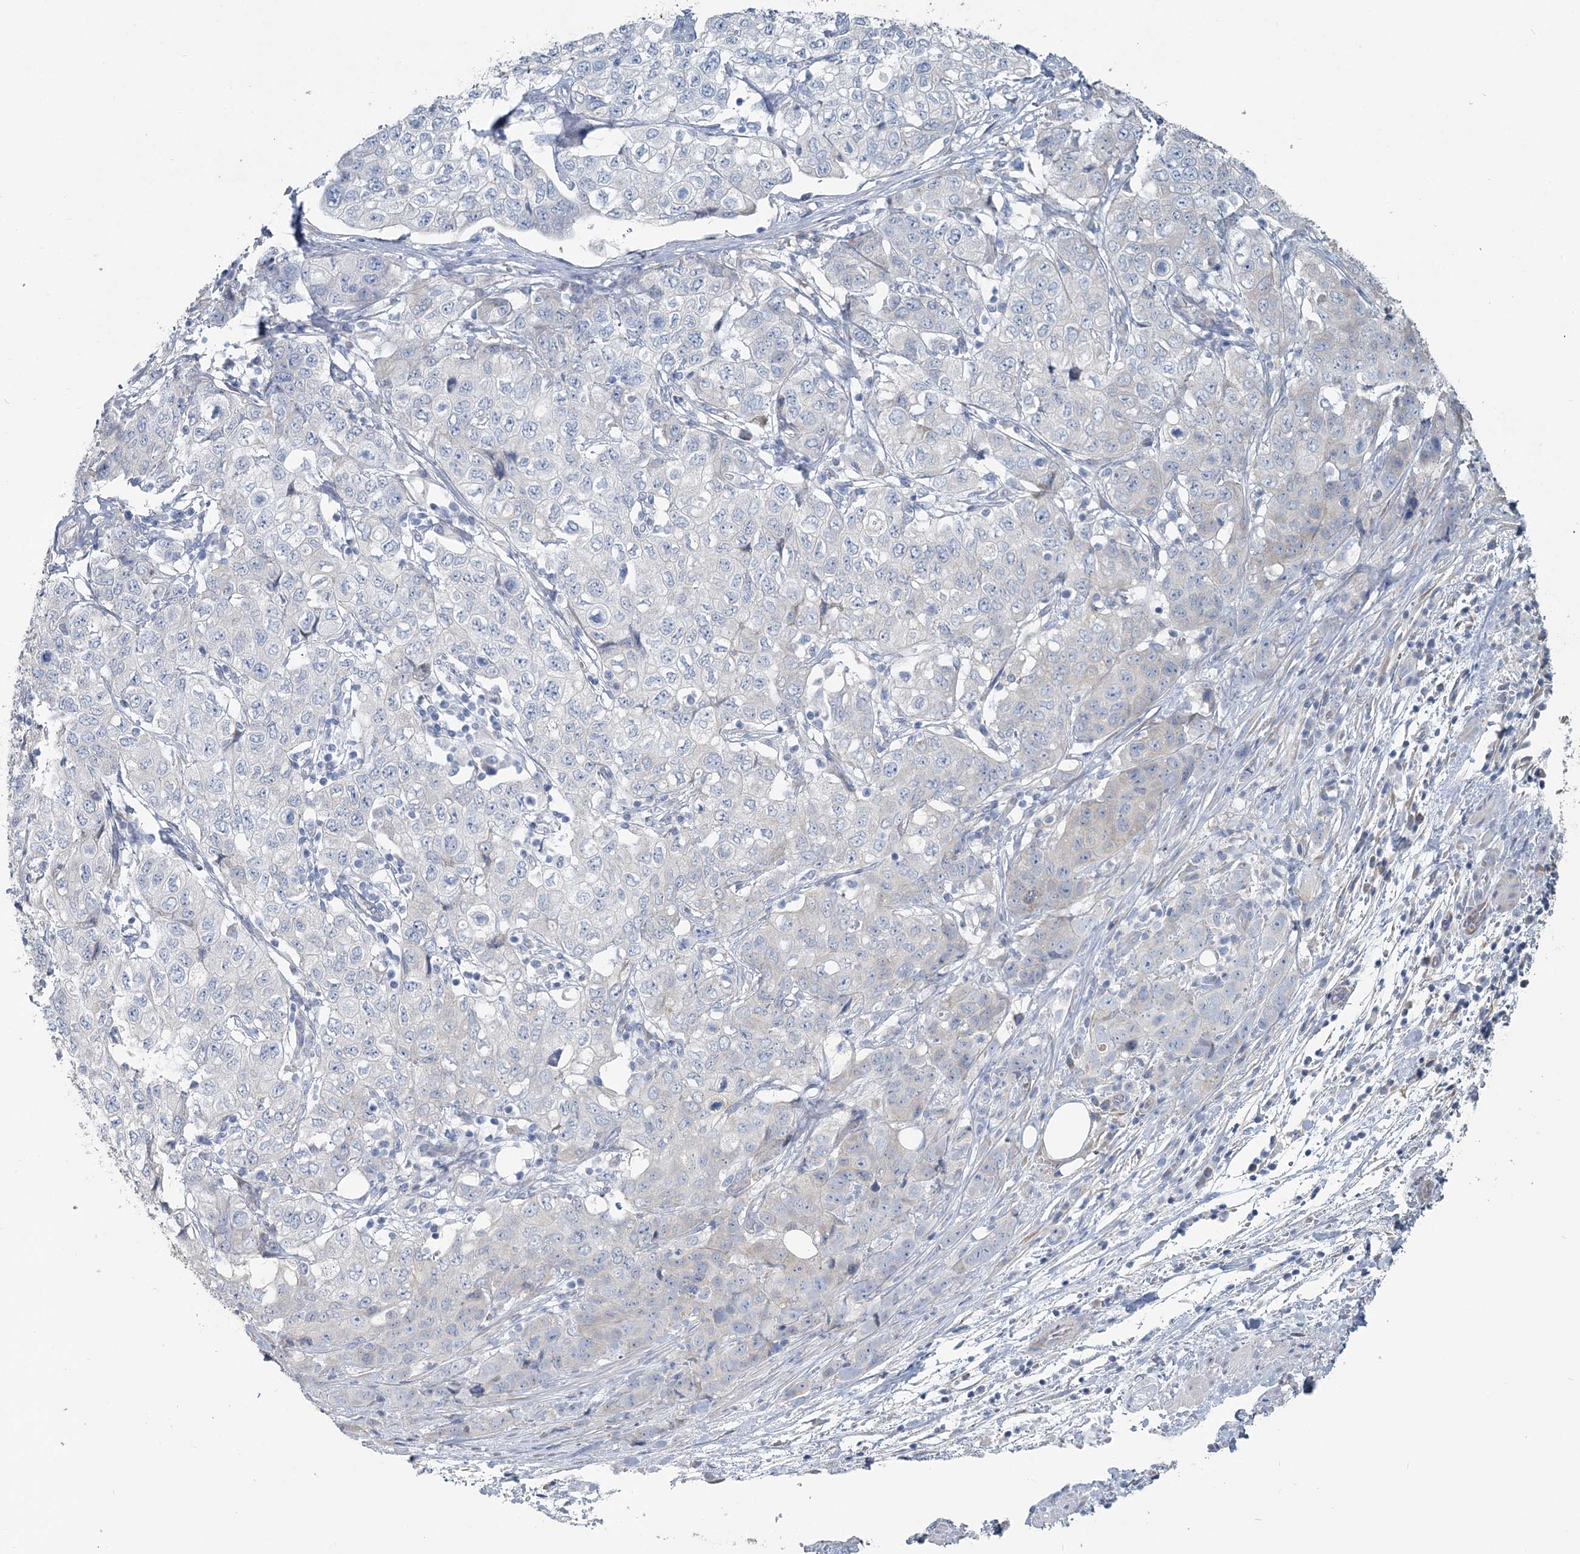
{"staining": {"intensity": "negative", "quantity": "none", "location": "none"}, "tissue": "stomach cancer", "cell_type": "Tumor cells", "image_type": "cancer", "snomed": [{"axis": "morphology", "description": "Adenocarcinoma, NOS"}, {"axis": "topography", "description": "Stomach"}], "caption": "IHC of human adenocarcinoma (stomach) shows no expression in tumor cells.", "gene": "CMBL", "patient": {"sex": "male", "age": 48}}